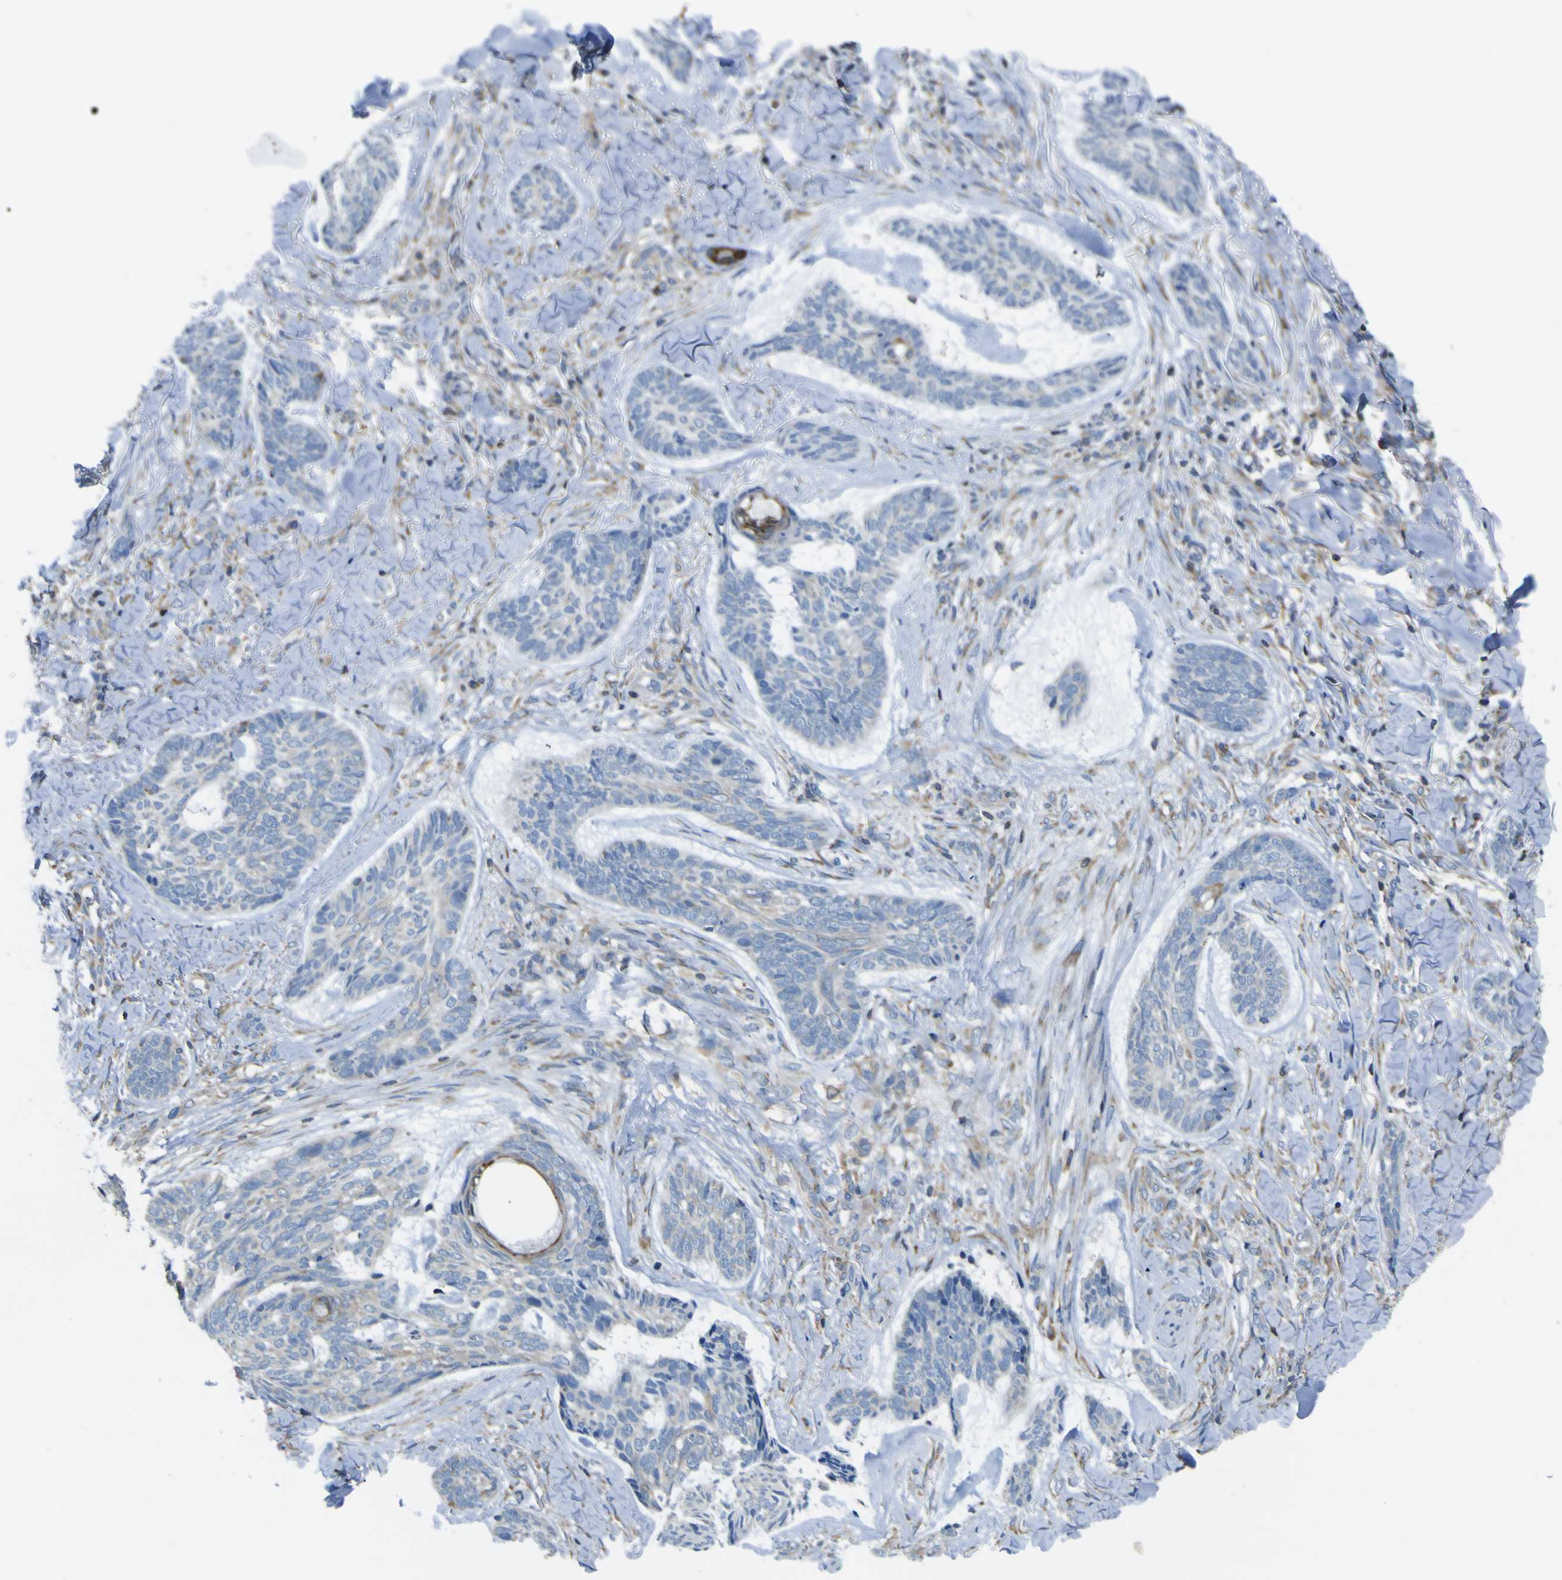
{"staining": {"intensity": "weak", "quantity": "25%-75%", "location": "cytoplasmic/membranous"}, "tissue": "skin cancer", "cell_type": "Tumor cells", "image_type": "cancer", "snomed": [{"axis": "morphology", "description": "Basal cell carcinoma"}, {"axis": "topography", "description": "Skin"}], "caption": "This histopathology image shows immunohistochemistry (IHC) staining of human skin cancer (basal cell carcinoma), with low weak cytoplasmic/membranous positivity in about 25%-75% of tumor cells.", "gene": "STIM1", "patient": {"sex": "male", "age": 43}}